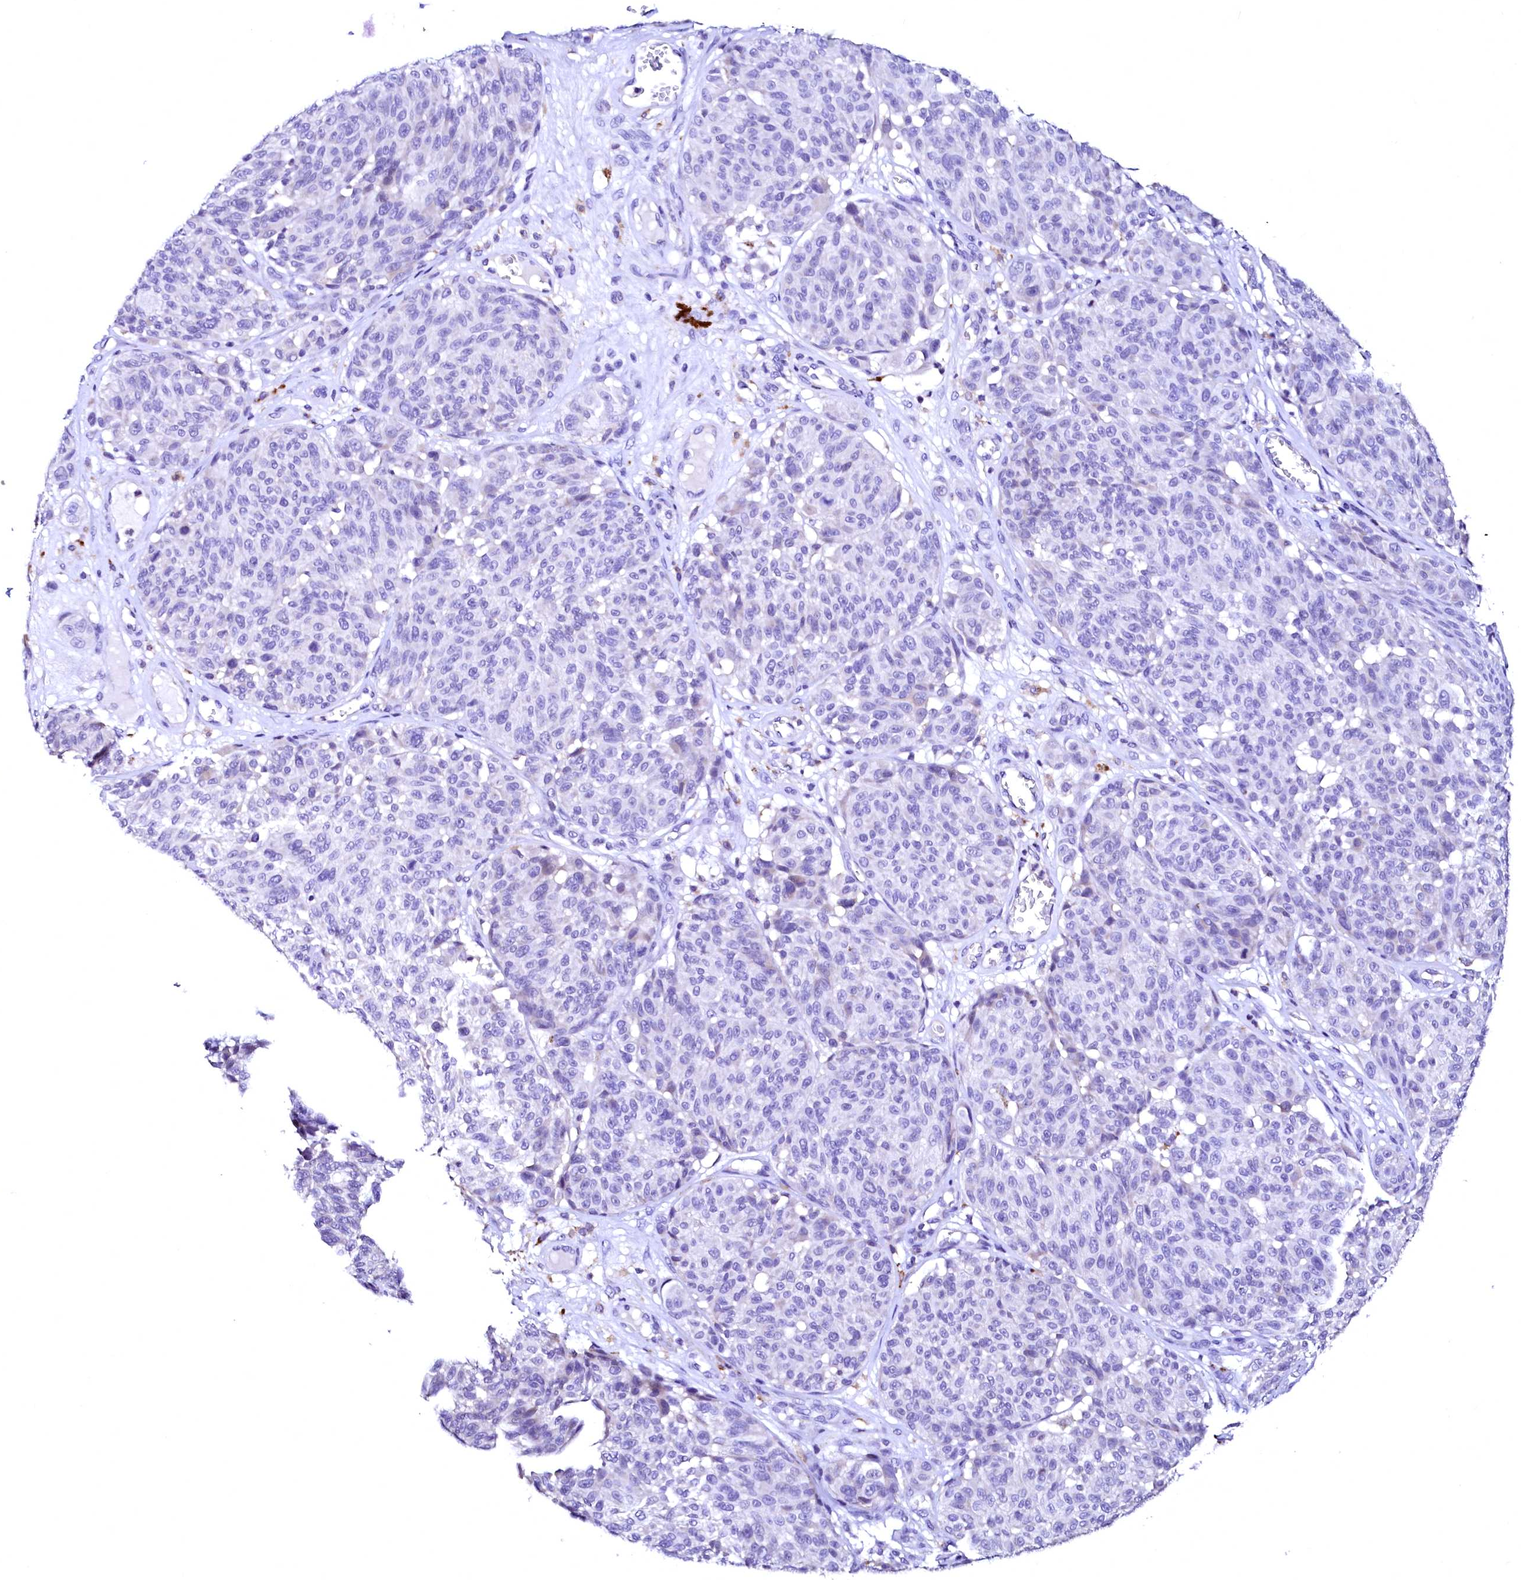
{"staining": {"intensity": "negative", "quantity": "none", "location": "none"}, "tissue": "melanoma", "cell_type": "Tumor cells", "image_type": "cancer", "snomed": [{"axis": "morphology", "description": "Malignant melanoma, NOS"}, {"axis": "topography", "description": "Skin"}], "caption": "High magnification brightfield microscopy of melanoma stained with DAB (brown) and counterstained with hematoxylin (blue): tumor cells show no significant positivity.", "gene": "NALF1", "patient": {"sex": "male", "age": 83}}